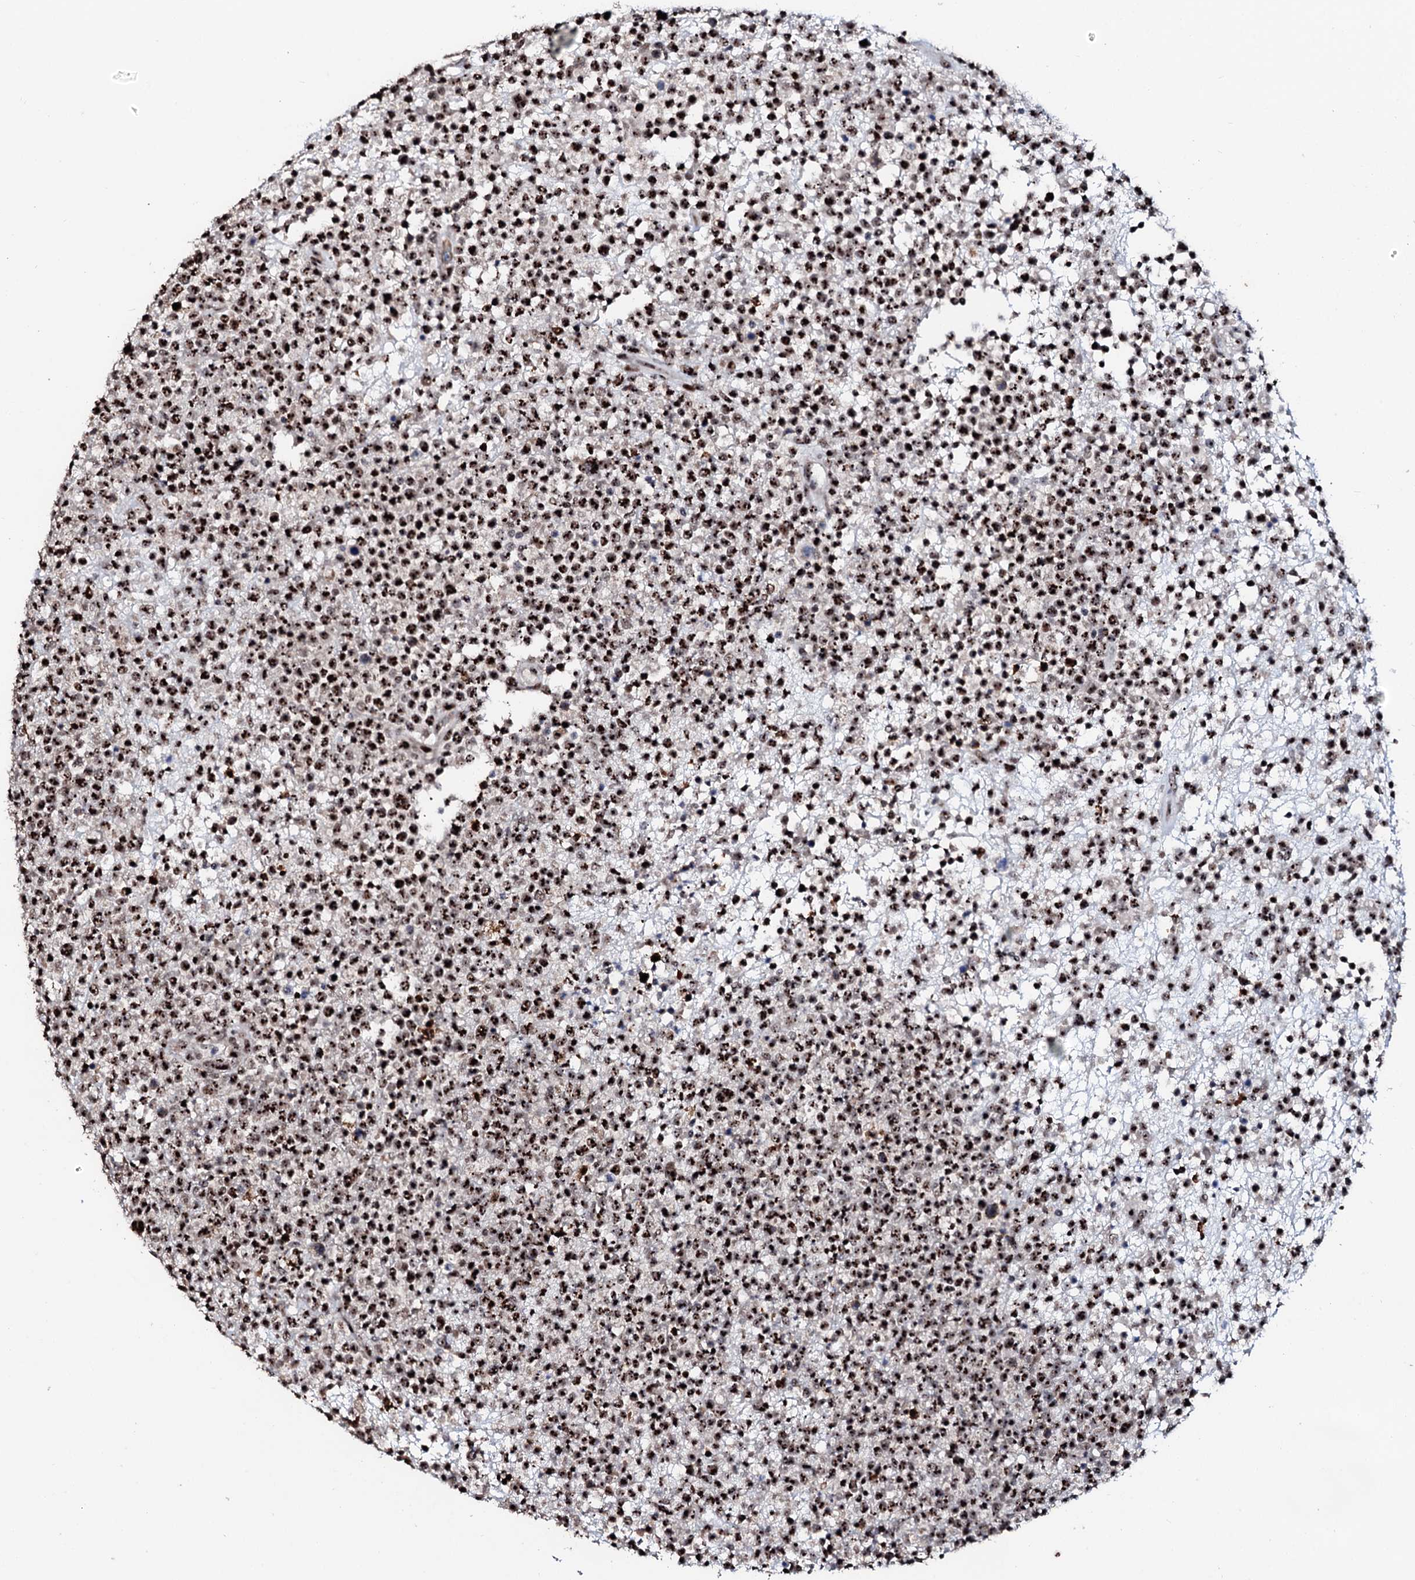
{"staining": {"intensity": "strong", "quantity": ">75%", "location": "nuclear"}, "tissue": "lymphoma", "cell_type": "Tumor cells", "image_type": "cancer", "snomed": [{"axis": "morphology", "description": "Malignant lymphoma, non-Hodgkin's type, High grade"}, {"axis": "topography", "description": "Colon"}], "caption": "This histopathology image exhibits IHC staining of human lymphoma, with high strong nuclear positivity in approximately >75% of tumor cells.", "gene": "NEUROG3", "patient": {"sex": "female", "age": 53}}